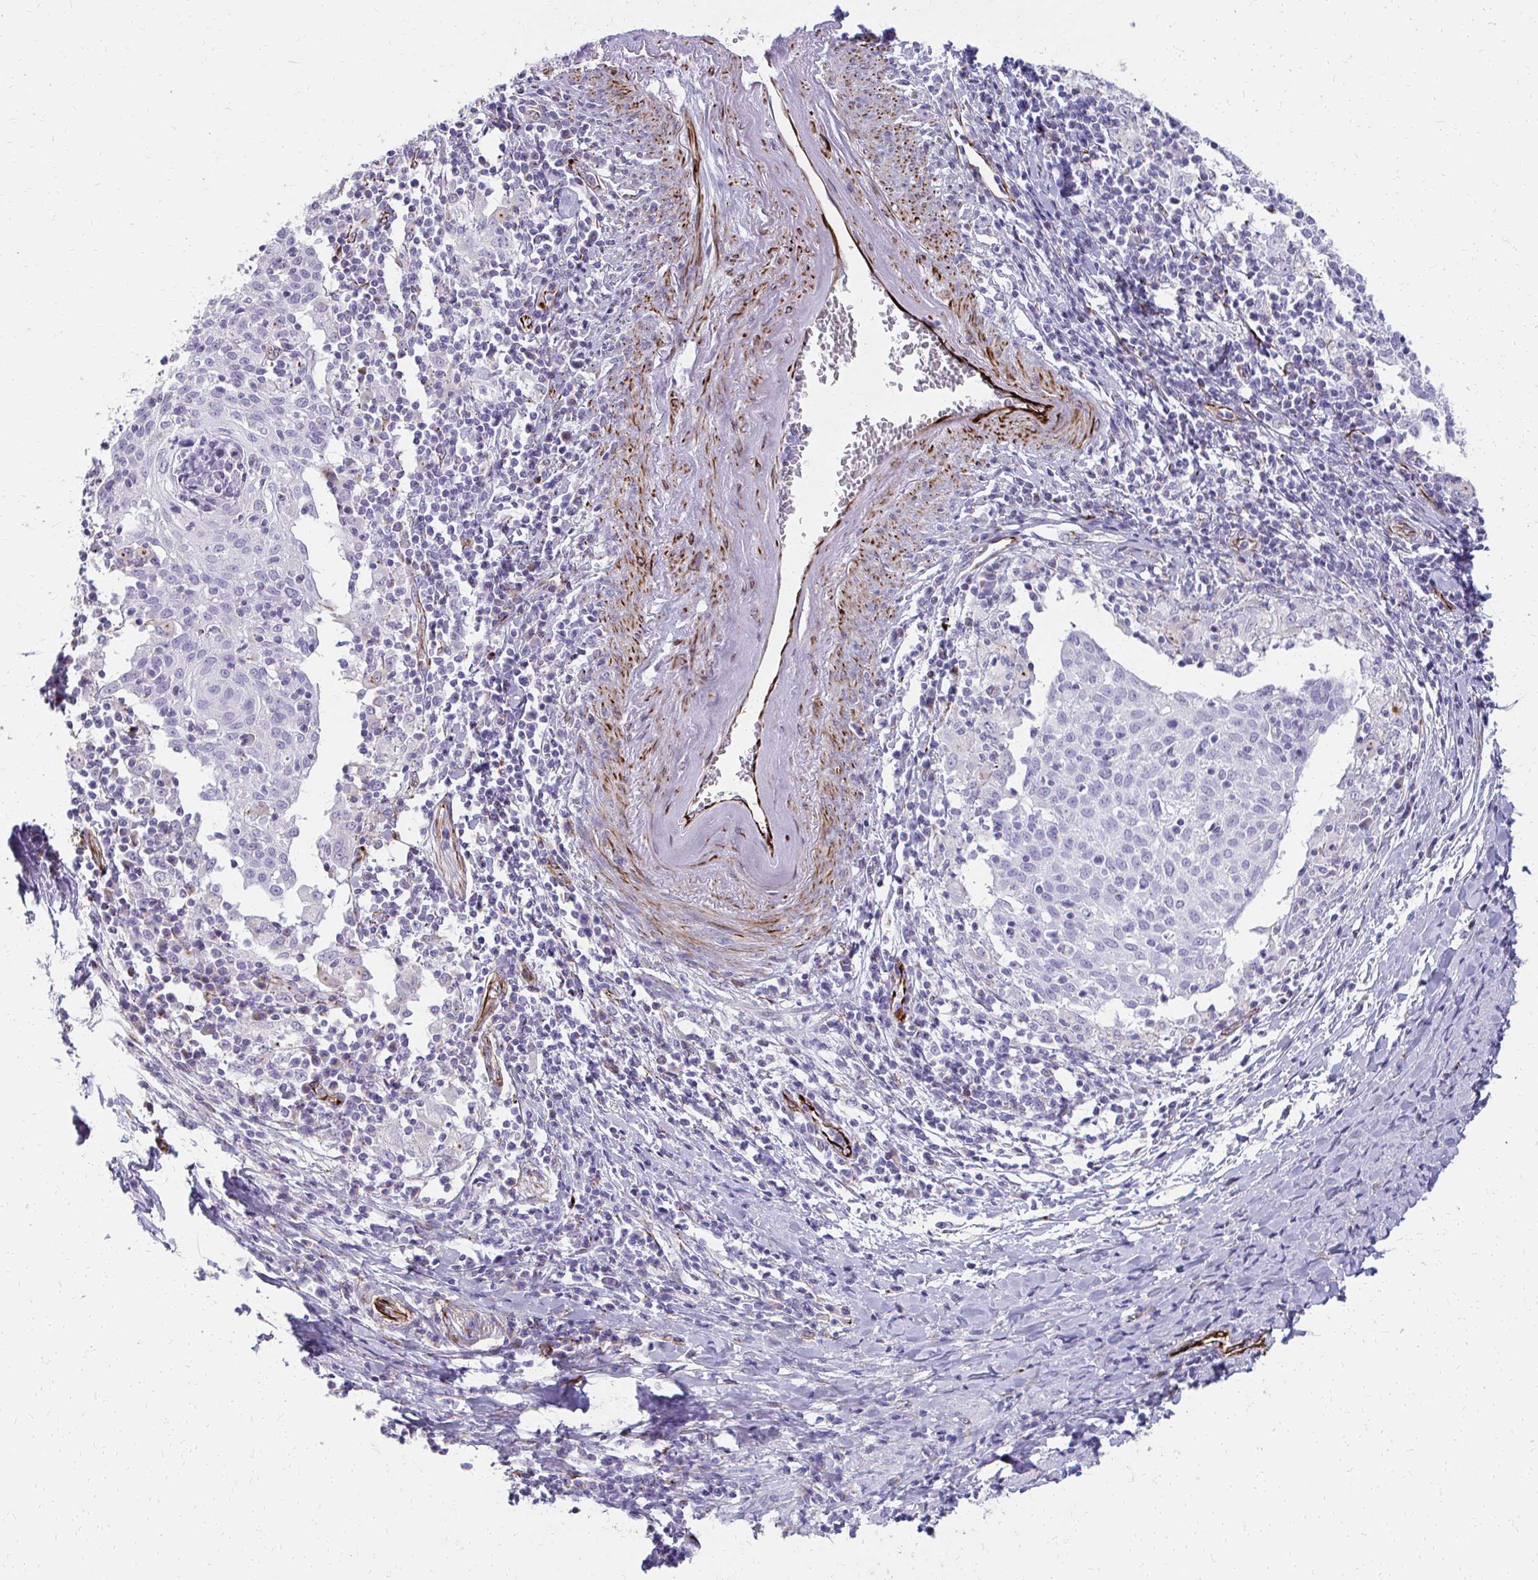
{"staining": {"intensity": "negative", "quantity": "none", "location": "none"}, "tissue": "cervical cancer", "cell_type": "Tumor cells", "image_type": "cancer", "snomed": [{"axis": "morphology", "description": "Squamous cell carcinoma, NOS"}, {"axis": "topography", "description": "Cervix"}], "caption": "Protein analysis of cervical cancer demonstrates no significant positivity in tumor cells. (Stains: DAB (3,3'-diaminobenzidine) immunohistochemistry (IHC) with hematoxylin counter stain, Microscopy: brightfield microscopy at high magnification).", "gene": "TRIM6", "patient": {"sex": "female", "age": 52}}